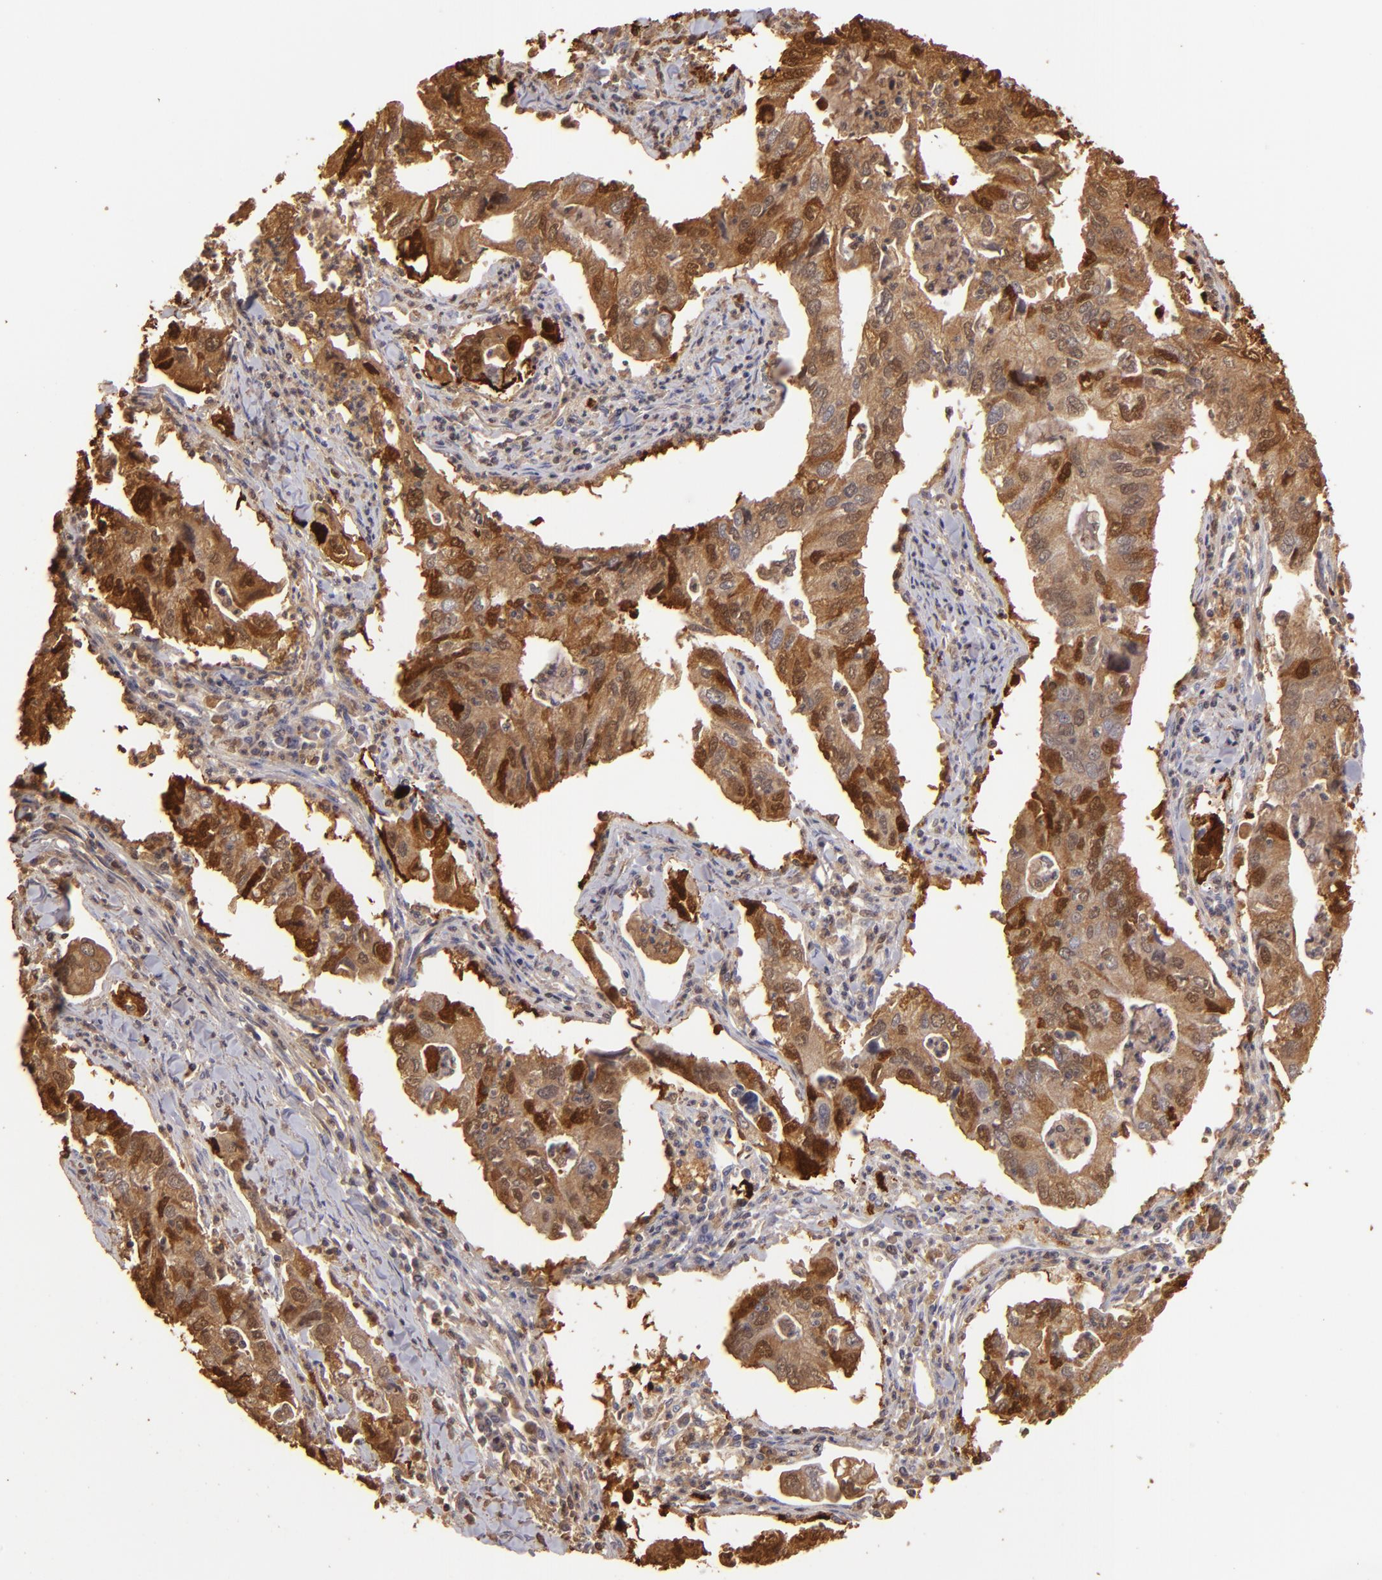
{"staining": {"intensity": "moderate", "quantity": ">75%", "location": "cytoplasmic/membranous,nuclear"}, "tissue": "lung cancer", "cell_type": "Tumor cells", "image_type": "cancer", "snomed": [{"axis": "morphology", "description": "Adenocarcinoma, NOS"}, {"axis": "topography", "description": "Lung"}], "caption": "Brown immunohistochemical staining in lung cancer (adenocarcinoma) demonstrates moderate cytoplasmic/membranous and nuclear positivity in approximately >75% of tumor cells.", "gene": "S100A2", "patient": {"sex": "male", "age": 48}}